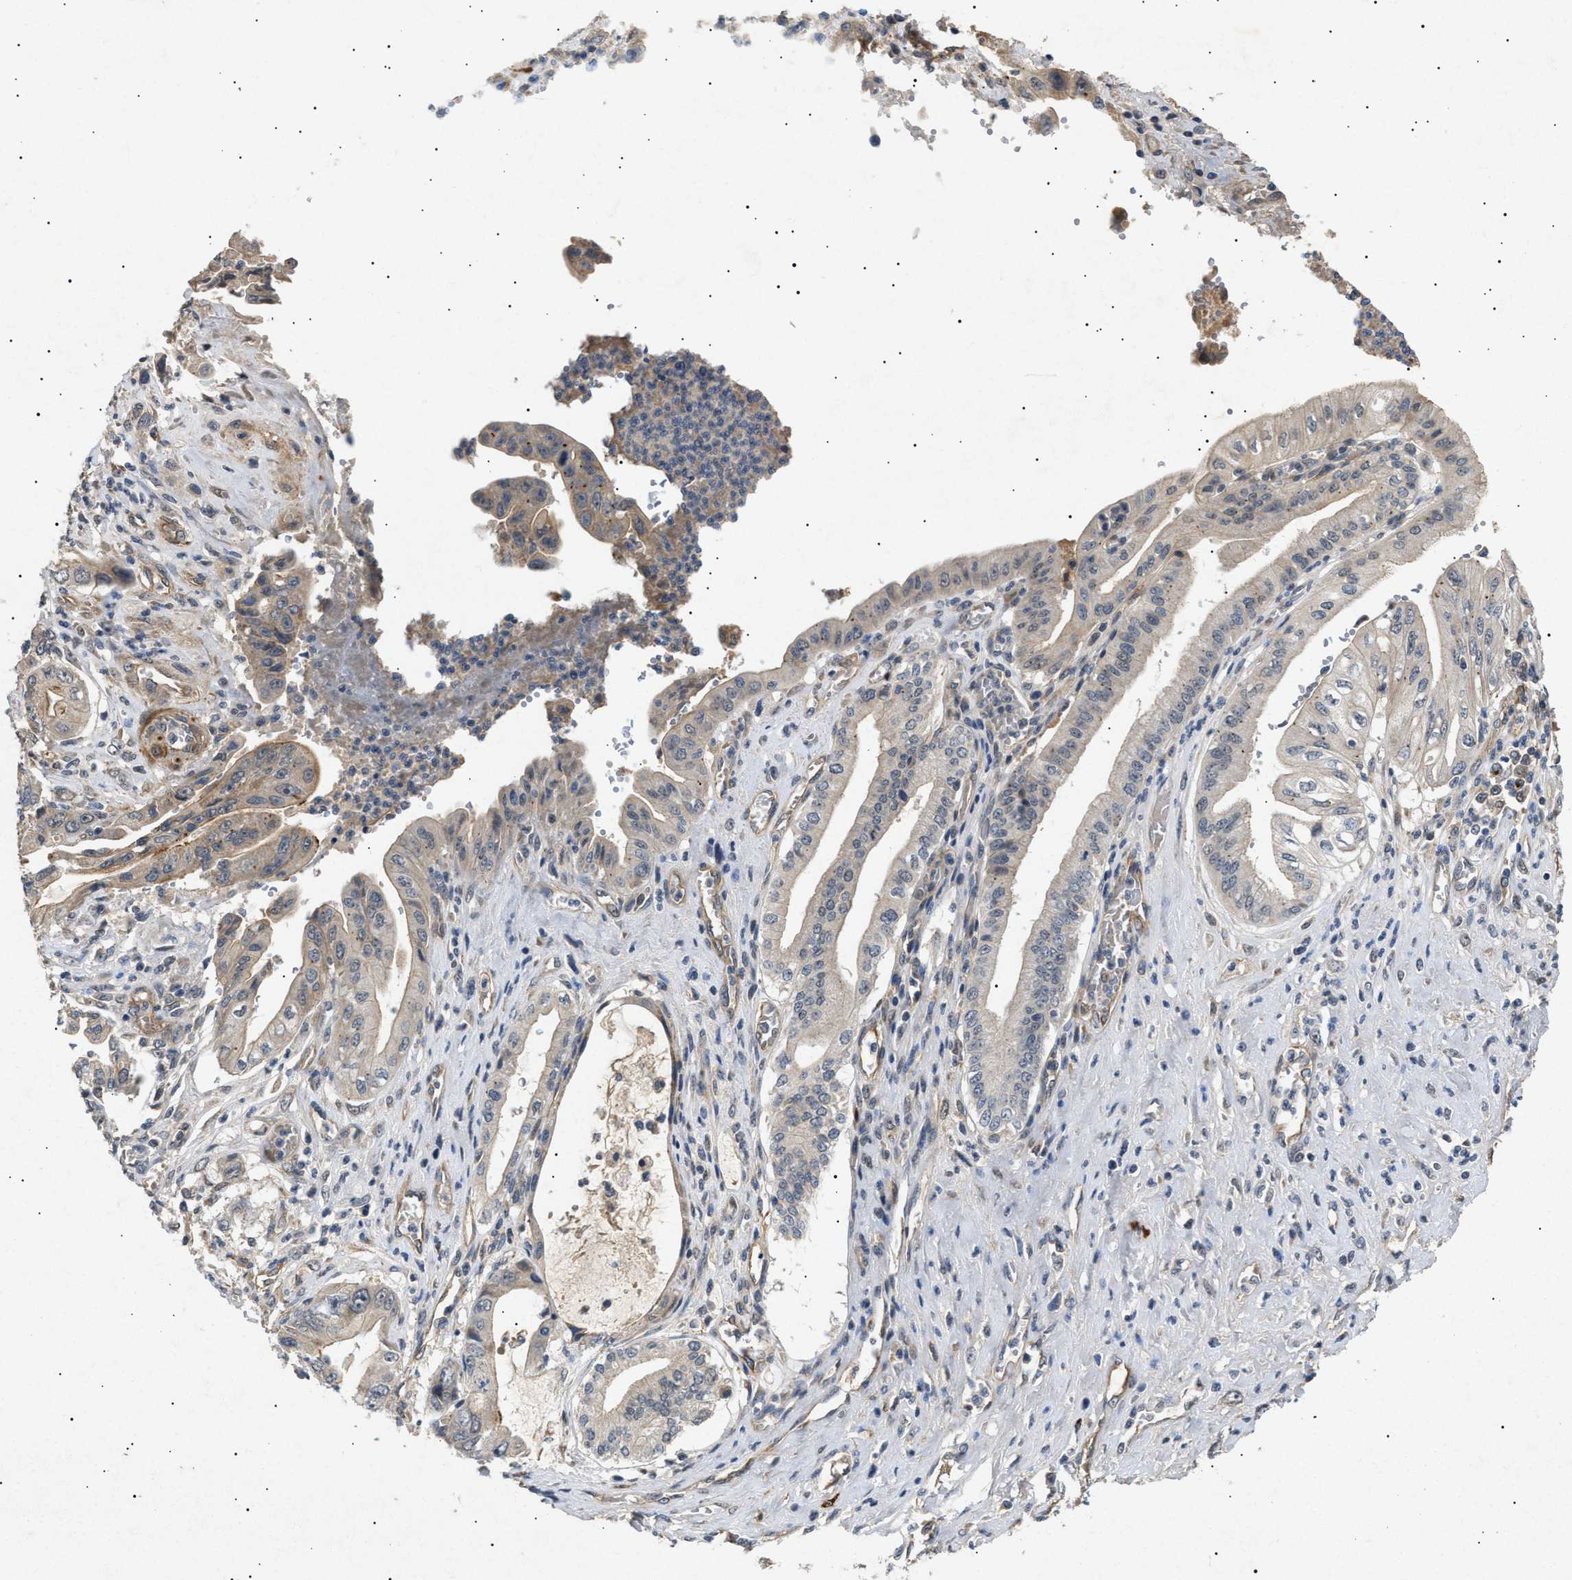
{"staining": {"intensity": "moderate", "quantity": "25%-75%", "location": "cytoplasmic/membranous"}, "tissue": "pancreatic cancer", "cell_type": "Tumor cells", "image_type": "cancer", "snomed": [{"axis": "morphology", "description": "Adenocarcinoma, NOS"}, {"axis": "topography", "description": "Pancreas"}], "caption": "This histopathology image exhibits pancreatic cancer (adenocarcinoma) stained with immunohistochemistry (IHC) to label a protein in brown. The cytoplasmic/membranous of tumor cells show moderate positivity for the protein. Nuclei are counter-stained blue.", "gene": "SIRT5", "patient": {"sex": "female", "age": 73}}